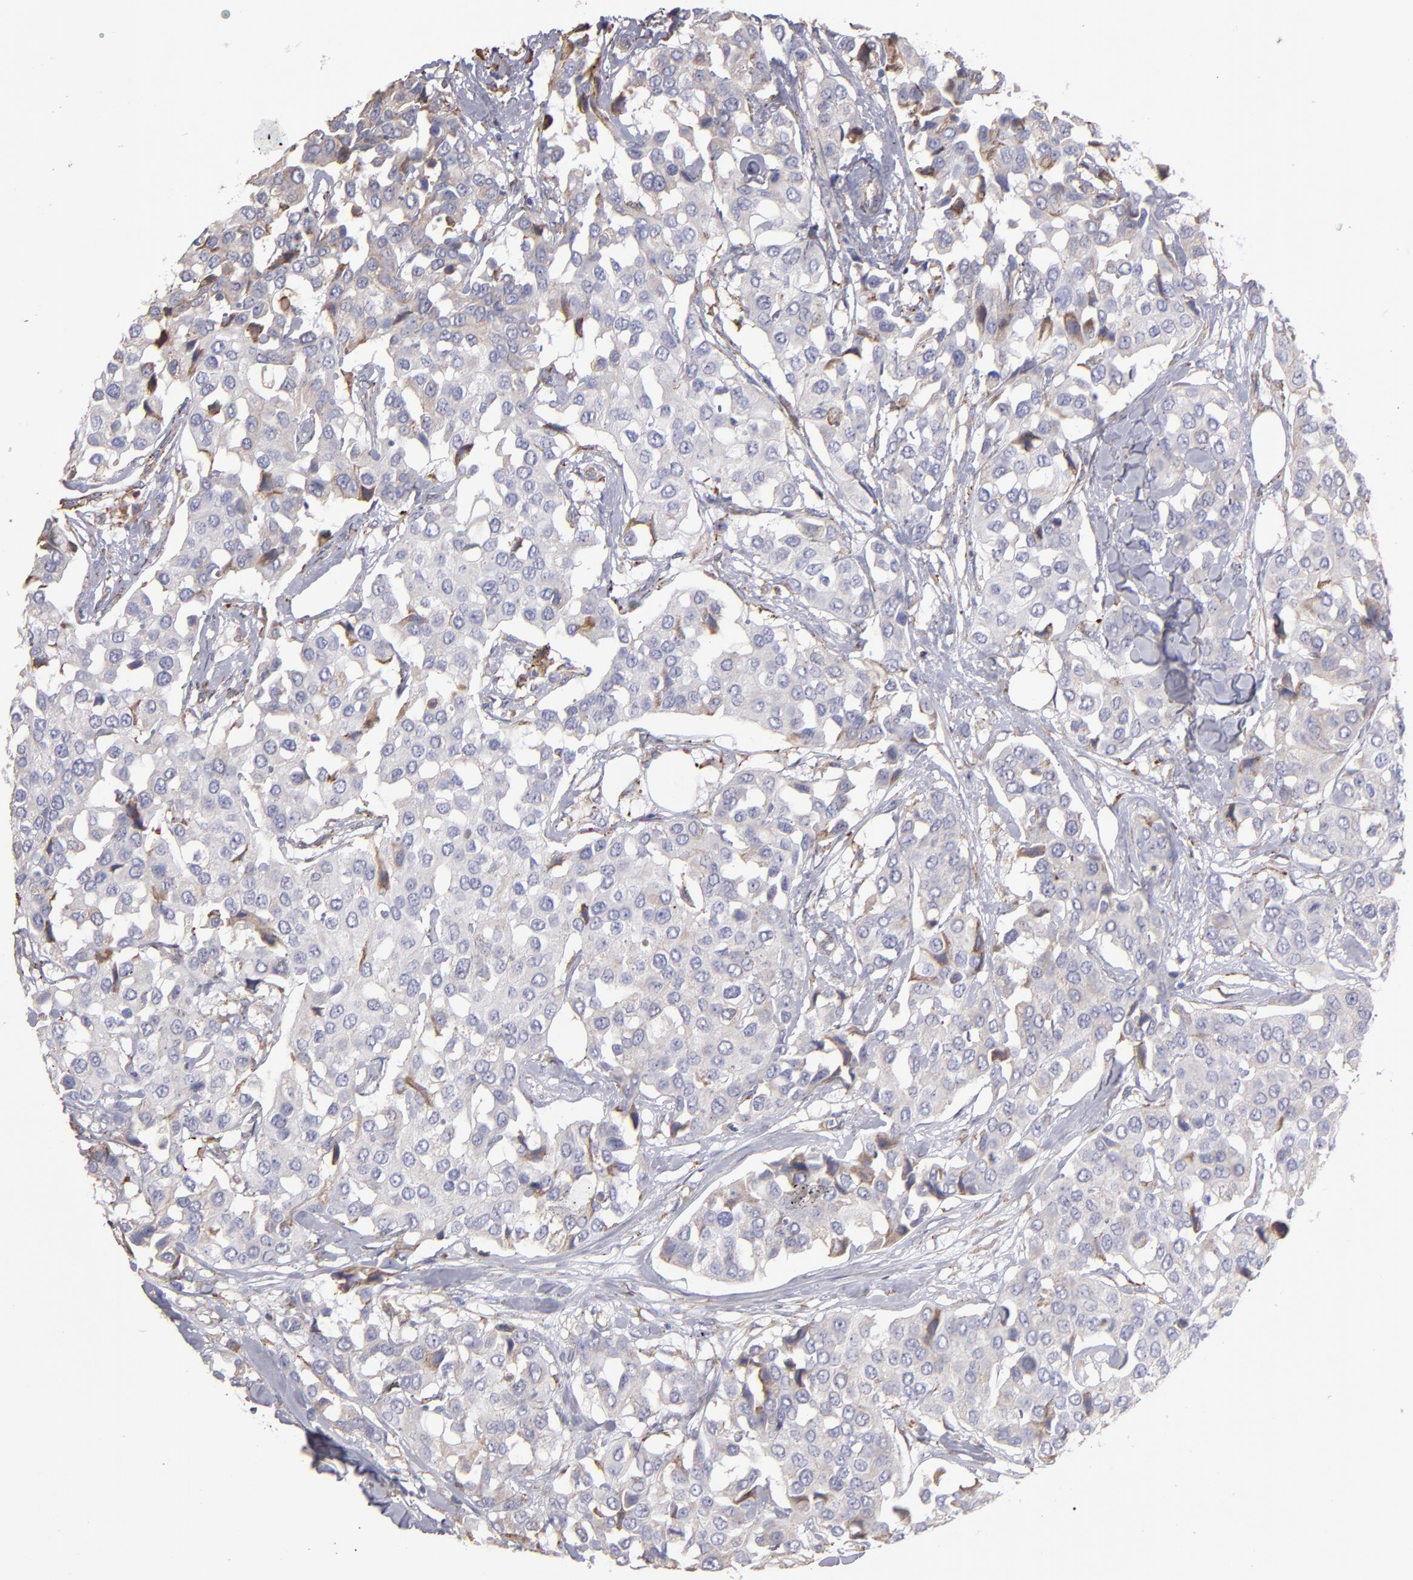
{"staining": {"intensity": "weak", "quantity": "<25%", "location": "cytoplasmic/membranous"}, "tissue": "breast cancer", "cell_type": "Tumor cells", "image_type": "cancer", "snomed": [{"axis": "morphology", "description": "Duct carcinoma"}, {"axis": "topography", "description": "Breast"}], "caption": "Breast invasive ductal carcinoma was stained to show a protein in brown. There is no significant staining in tumor cells.", "gene": "CALR", "patient": {"sex": "female", "age": 80}}